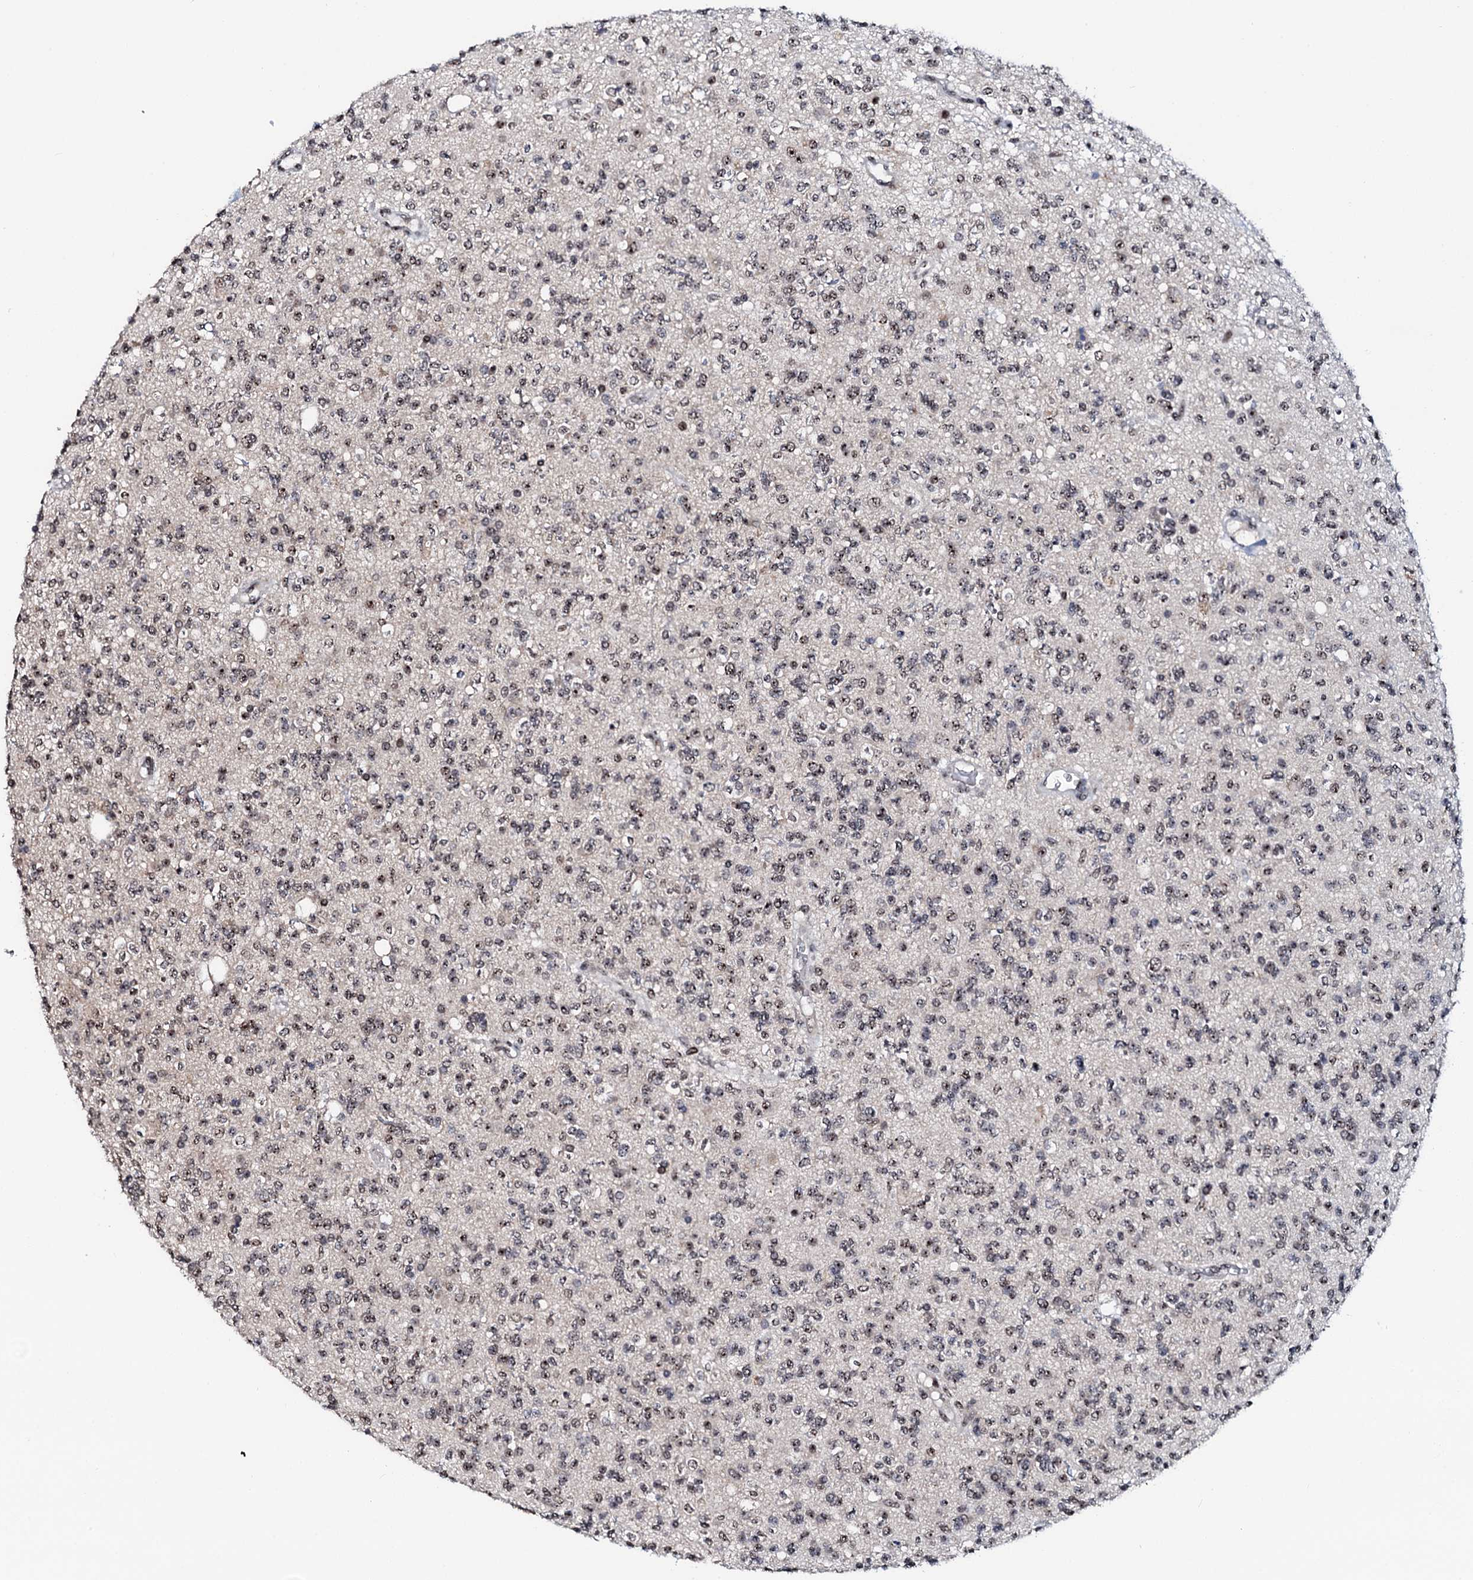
{"staining": {"intensity": "weak", "quantity": ">75%", "location": "nuclear"}, "tissue": "glioma", "cell_type": "Tumor cells", "image_type": "cancer", "snomed": [{"axis": "morphology", "description": "Glioma, malignant, High grade"}, {"axis": "topography", "description": "Brain"}], "caption": "A photomicrograph of human malignant glioma (high-grade) stained for a protein reveals weak nuclear brown staining in tumor cells.", "gene": "NEUROG3", "patient": {"sex": "male", "age": 34}}